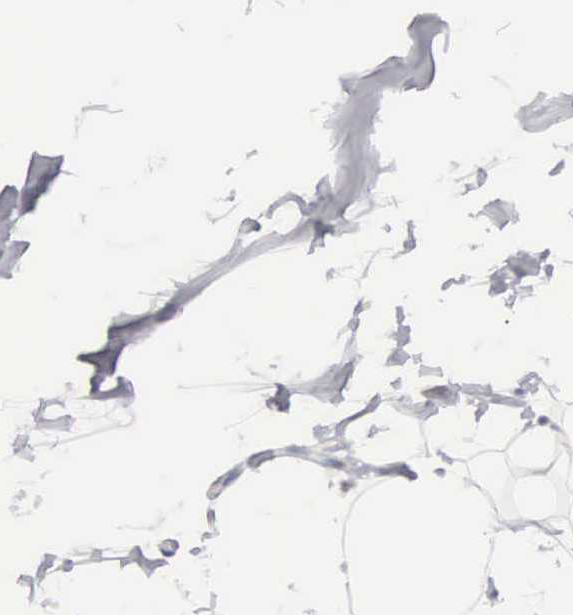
{"staining": {"intensity": "negative", "quantity": "none", "location": "none"}, "tissue": "adipose tissue", "cell_type": "Adipocytes", "image_type": "normal", "snomed": [{"axis": "morphology", "description": "Normal tissue, NOS"}, {"axis": "topography", "description": "Breast"}], "caption": "The immunohistochemistry photomicrograph has no significant expression in adipocytes of adipose tissue. (DAB (3,3'-diaminobenzidine) IHC with hematoxylin counter stain).", "gene": "MNAT1", "patient": {"sex": "female", "age": 45}}